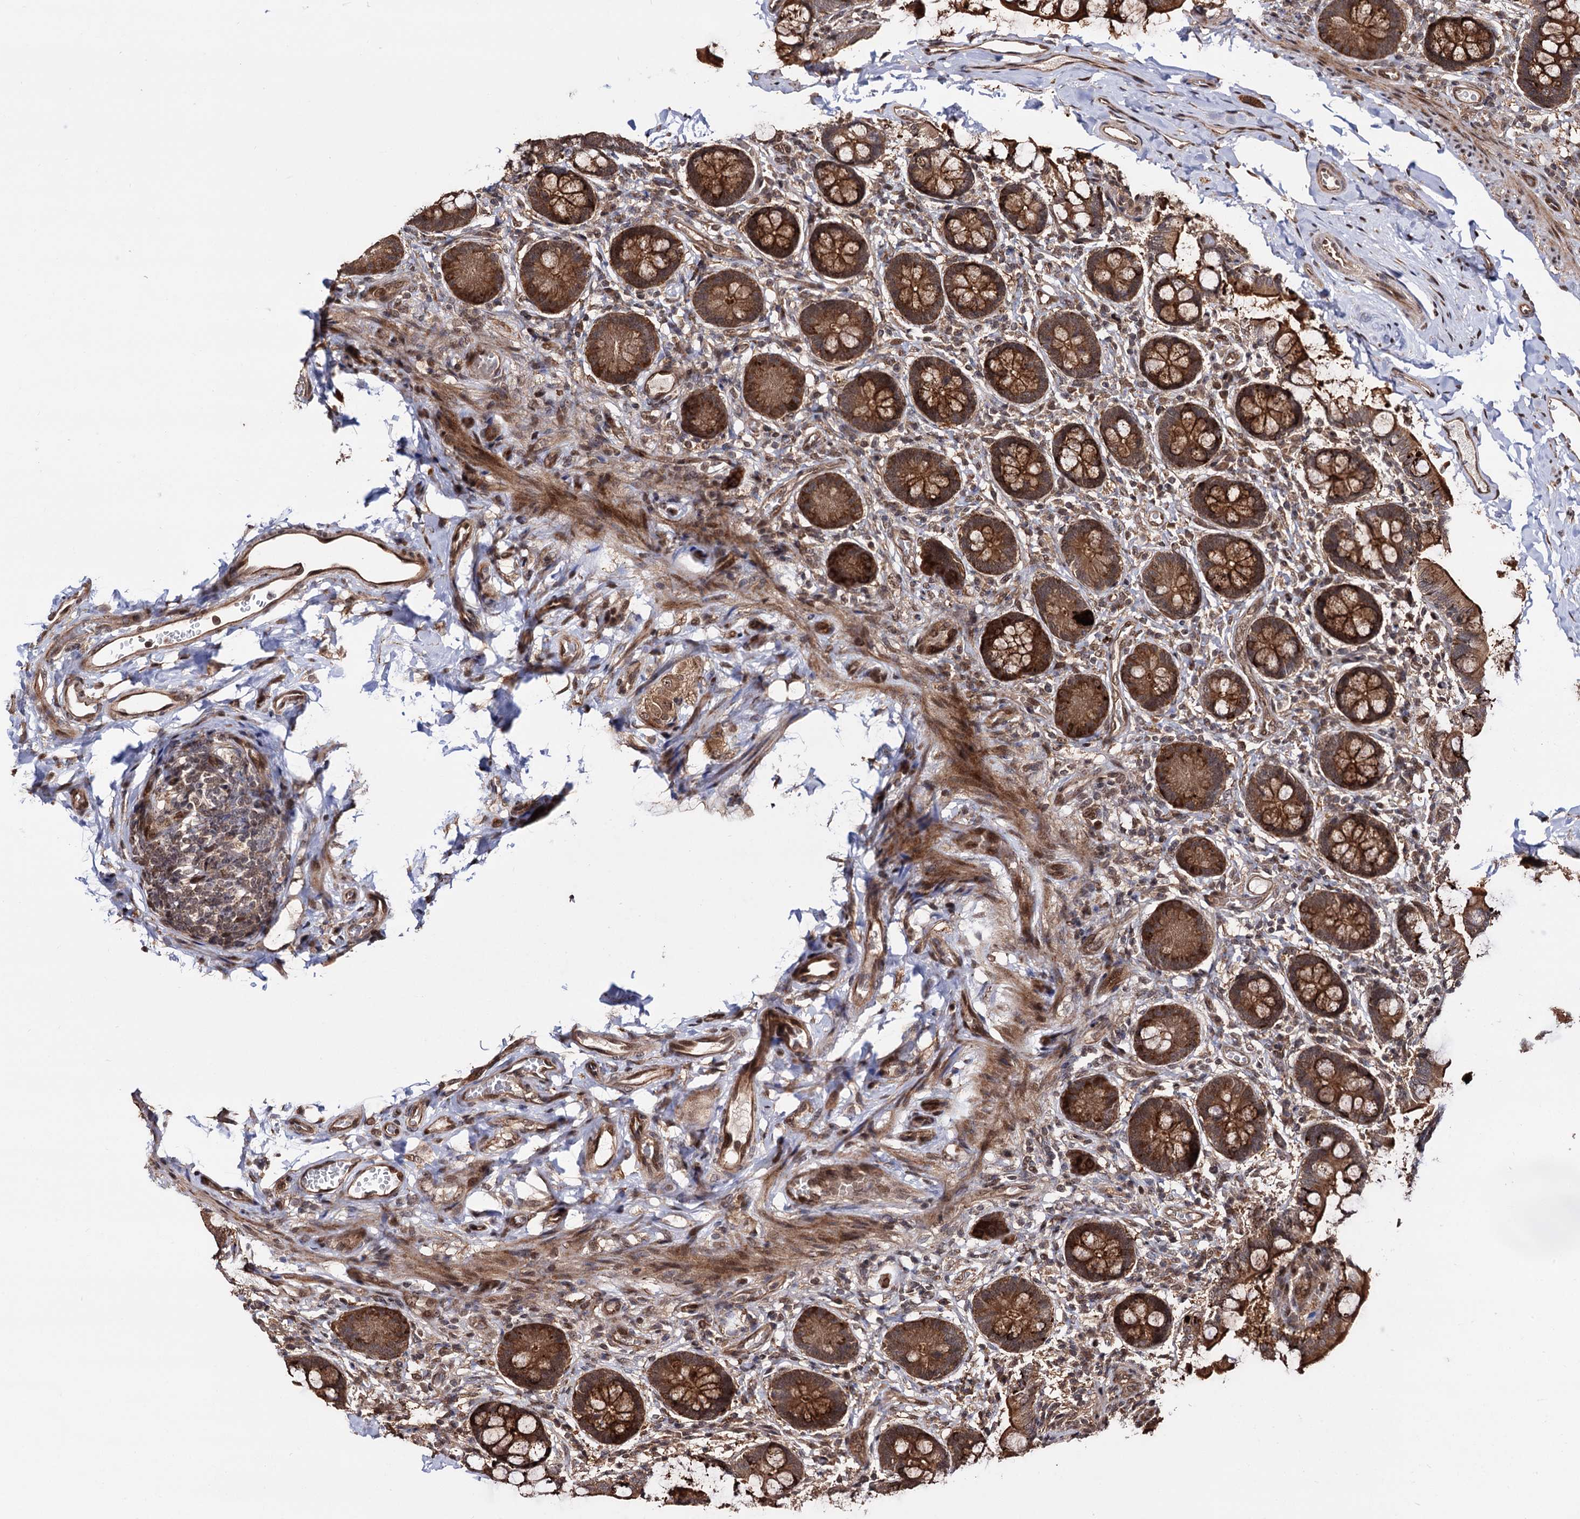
{"staining": {"intensity": "strong", "quantity": ">75%", "location": "cytoplasmic/membranous"}, "tissue": "small intestine", "cell_type": "Glandular cells", "image_type": "normal", "snomed": [{"axis": "morphology", "description": "Normal tissue, NOS"}, {"axis": "topography", "description": "Small intestine"}], "caption": "A photomicrograph of human small intestine stained for a protein reveals strong cytoplasmic/membranous brown staining in glandular cells. Nuclei are stained in blue.", "gene": "PIGB", "patient": {"sex": "male", "age": 52}}